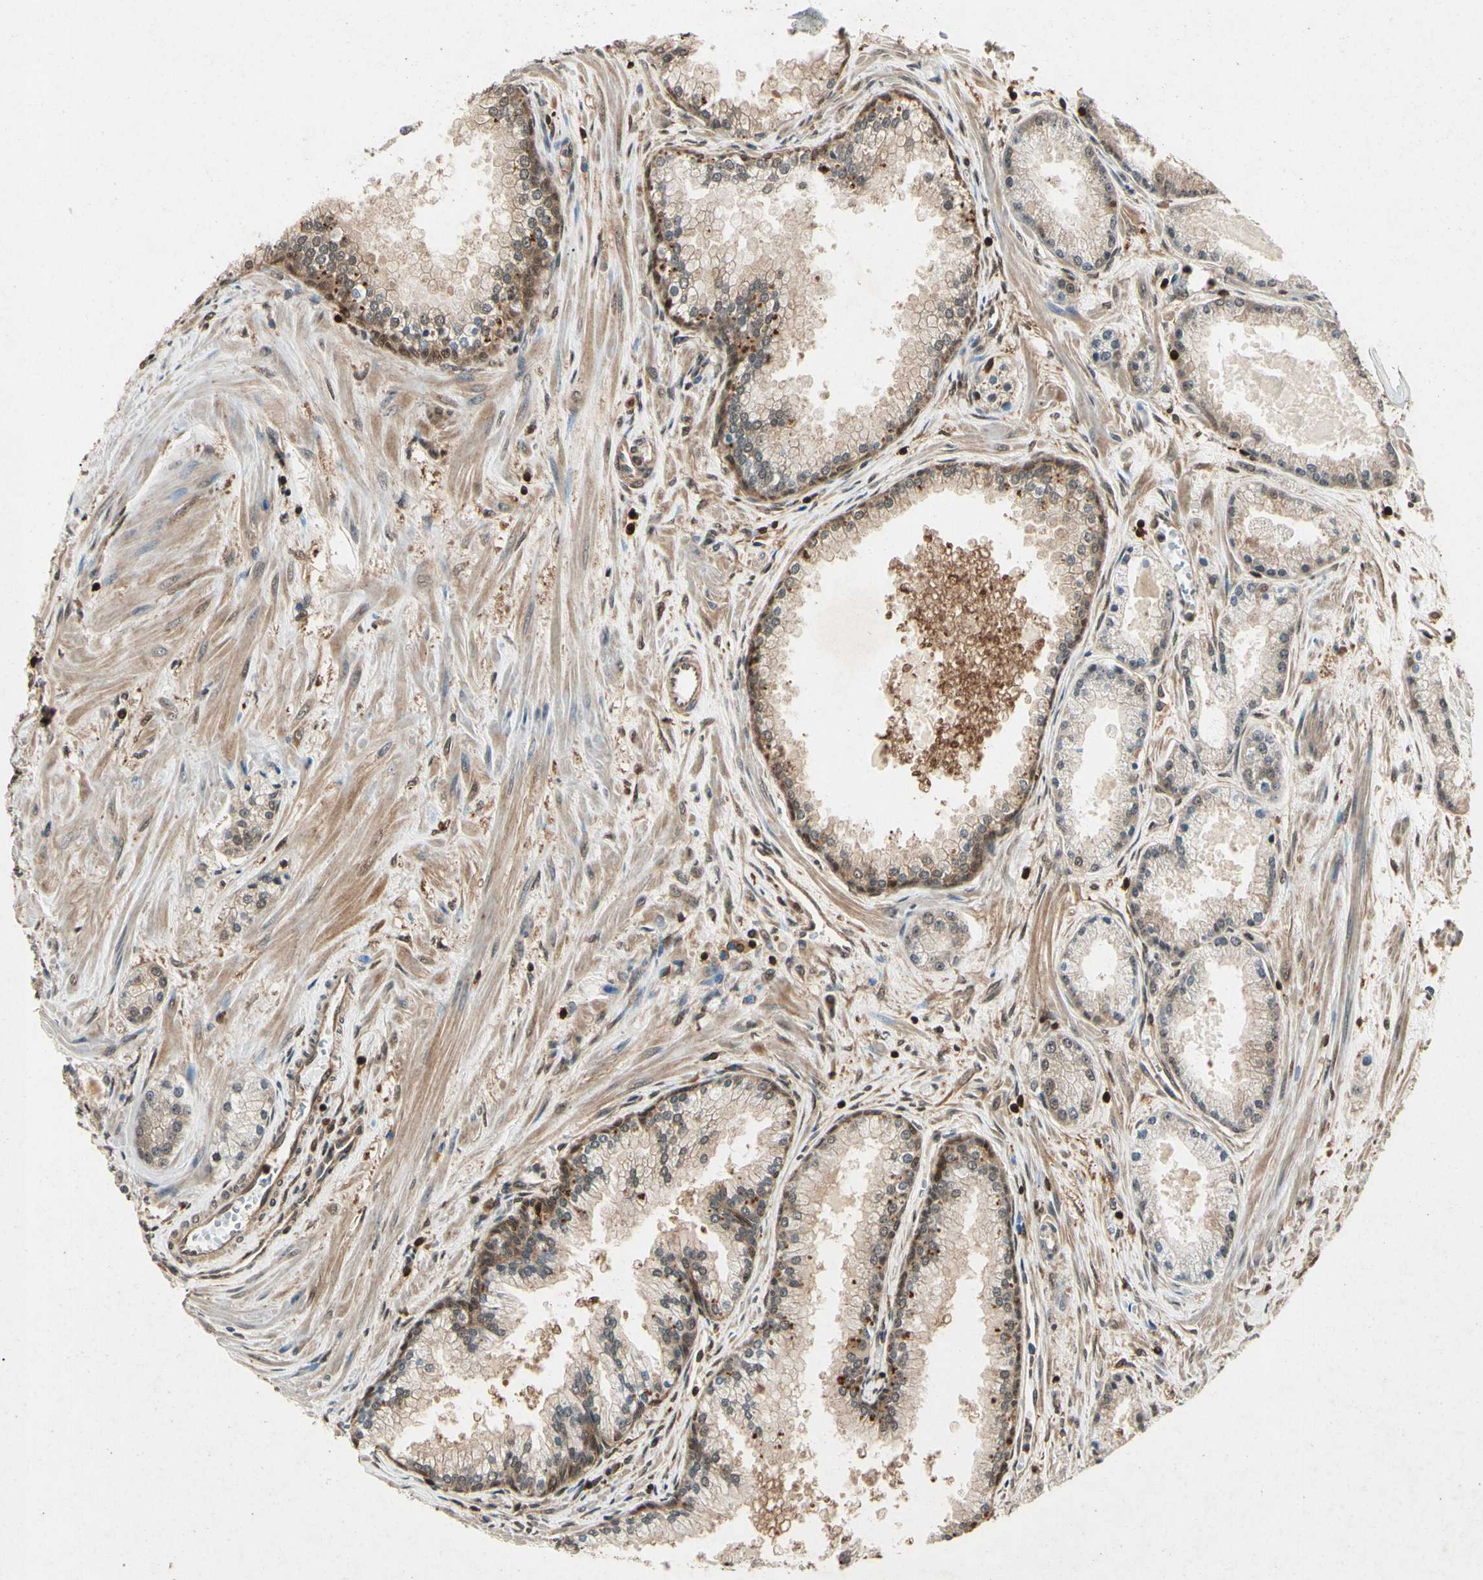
{"staining": {"intensity": "moderate", "quantity": ">75%", "location": "cytoplasmic/membranous"}, "tissue": "prostate cancer", "cell_type": "Tumor cells", "image_type": "cancer", "snomed": [{"axis": "morphology", "description": "Adenocarcinoma, High grade"}, {"axis": "topography", "description": "Prostate"}], "caption": "An image showing moderate cytoplasmic/membranous expression in approximately >75% of tumor cells in prostate adenocarcinoma (high-grade), as visualized by brown immunohistochemical staining.", "gene": "YWHAQ", "patient": {"sex": "male", "age": 61}}